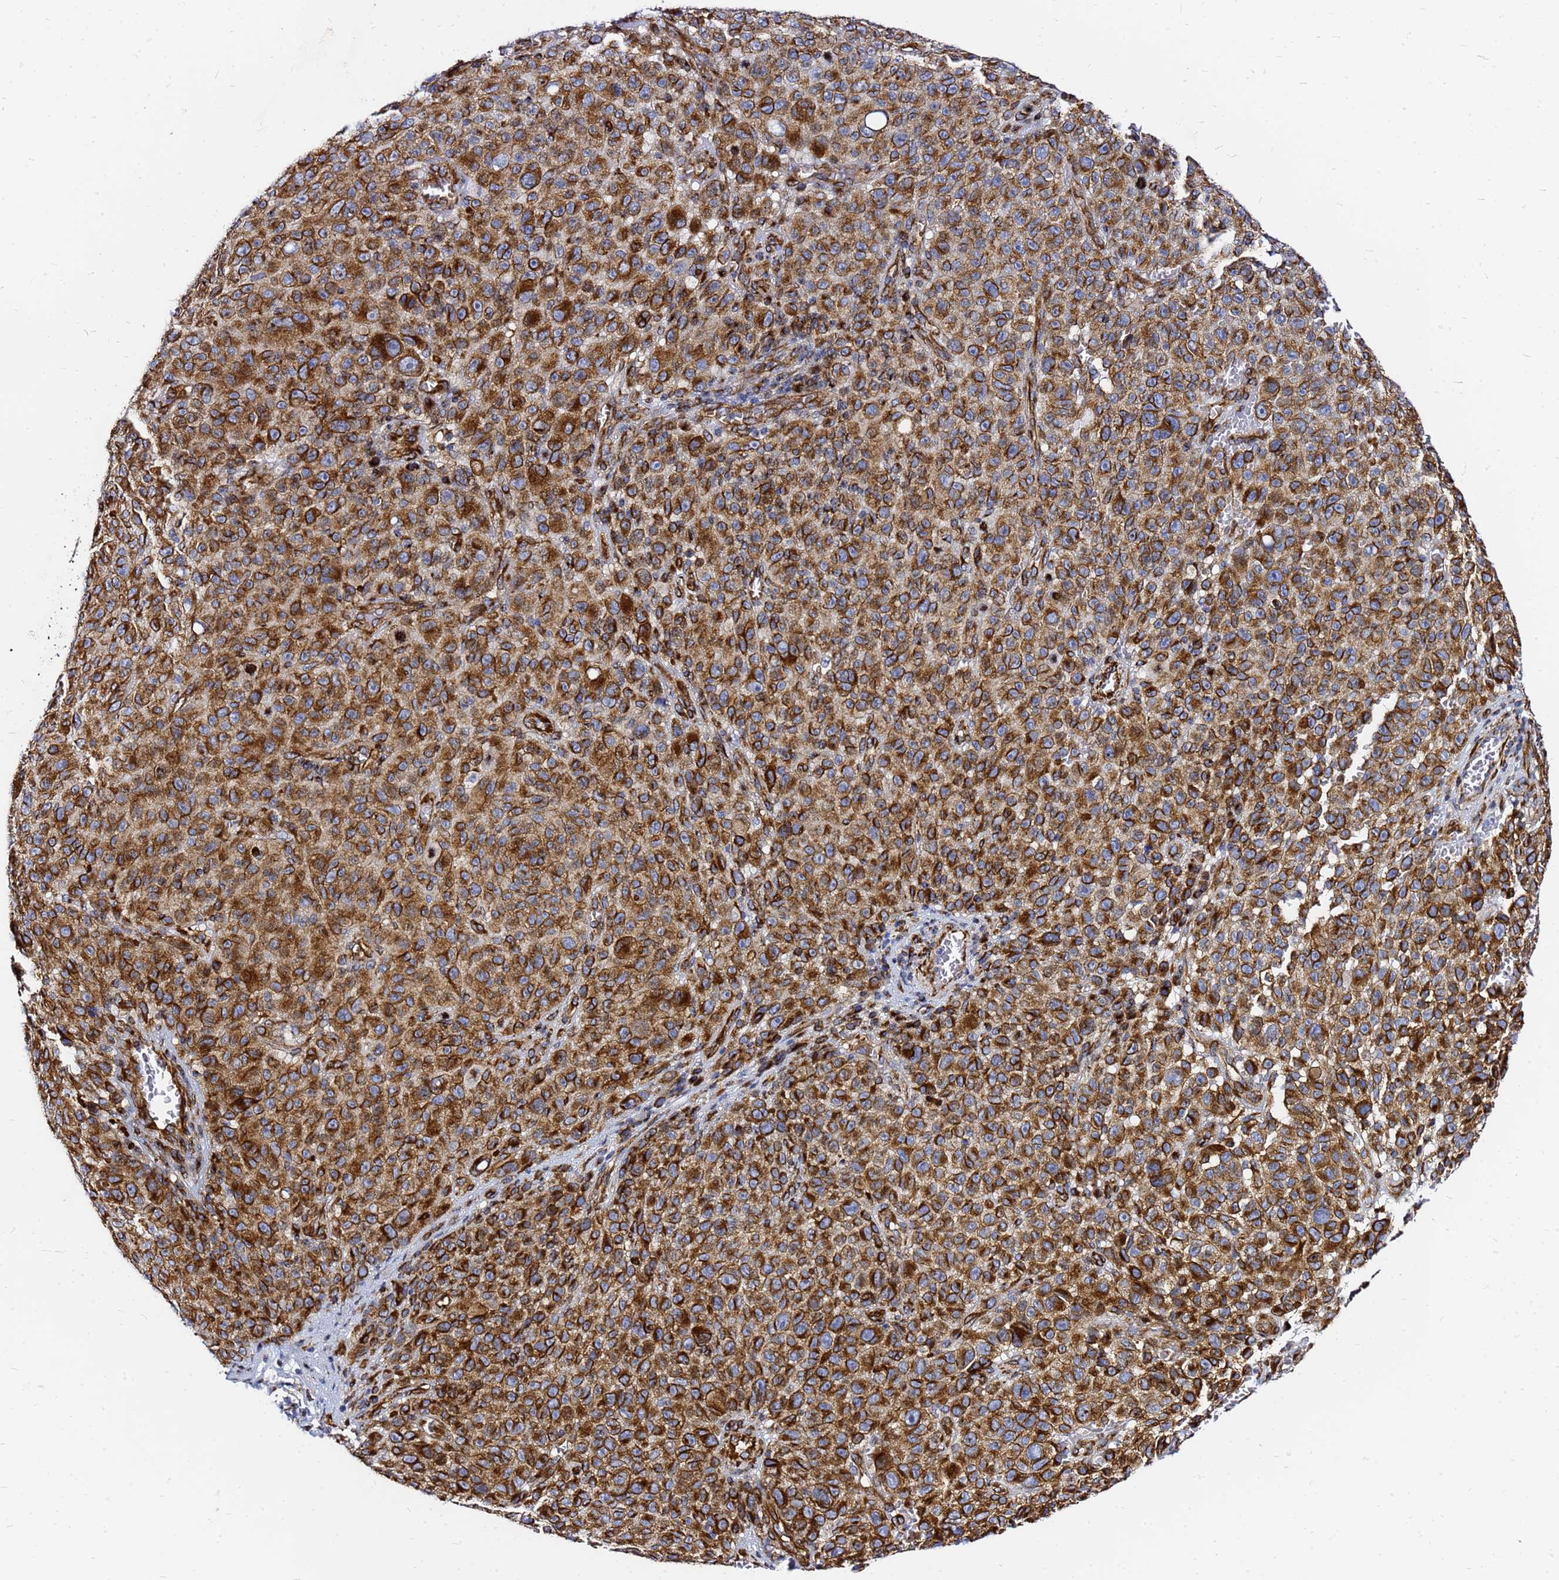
{"staining": {"intensity": "strong", "quantity": ">75%", "location": "cytoplasmic/membranous"}, "tissue": "melanoma", "cell_type": "Tumor cells", "image_type": "cancer", "snomed": [{"axis": "morphology", "description": "Malignant melanoma, NOS"}, {"axis": "topography", "description": "Skin"}], "caption": "Immunohistochemistry (DAB (3,3'-diaminobenzidine)) staining of human malignant melanoma reveals strong cytoplasmic/membranous protein positivity in approximately >75% of tumor cells.", "gene": "TUBA8", "patient": {"sex": "female", "age": 82}}